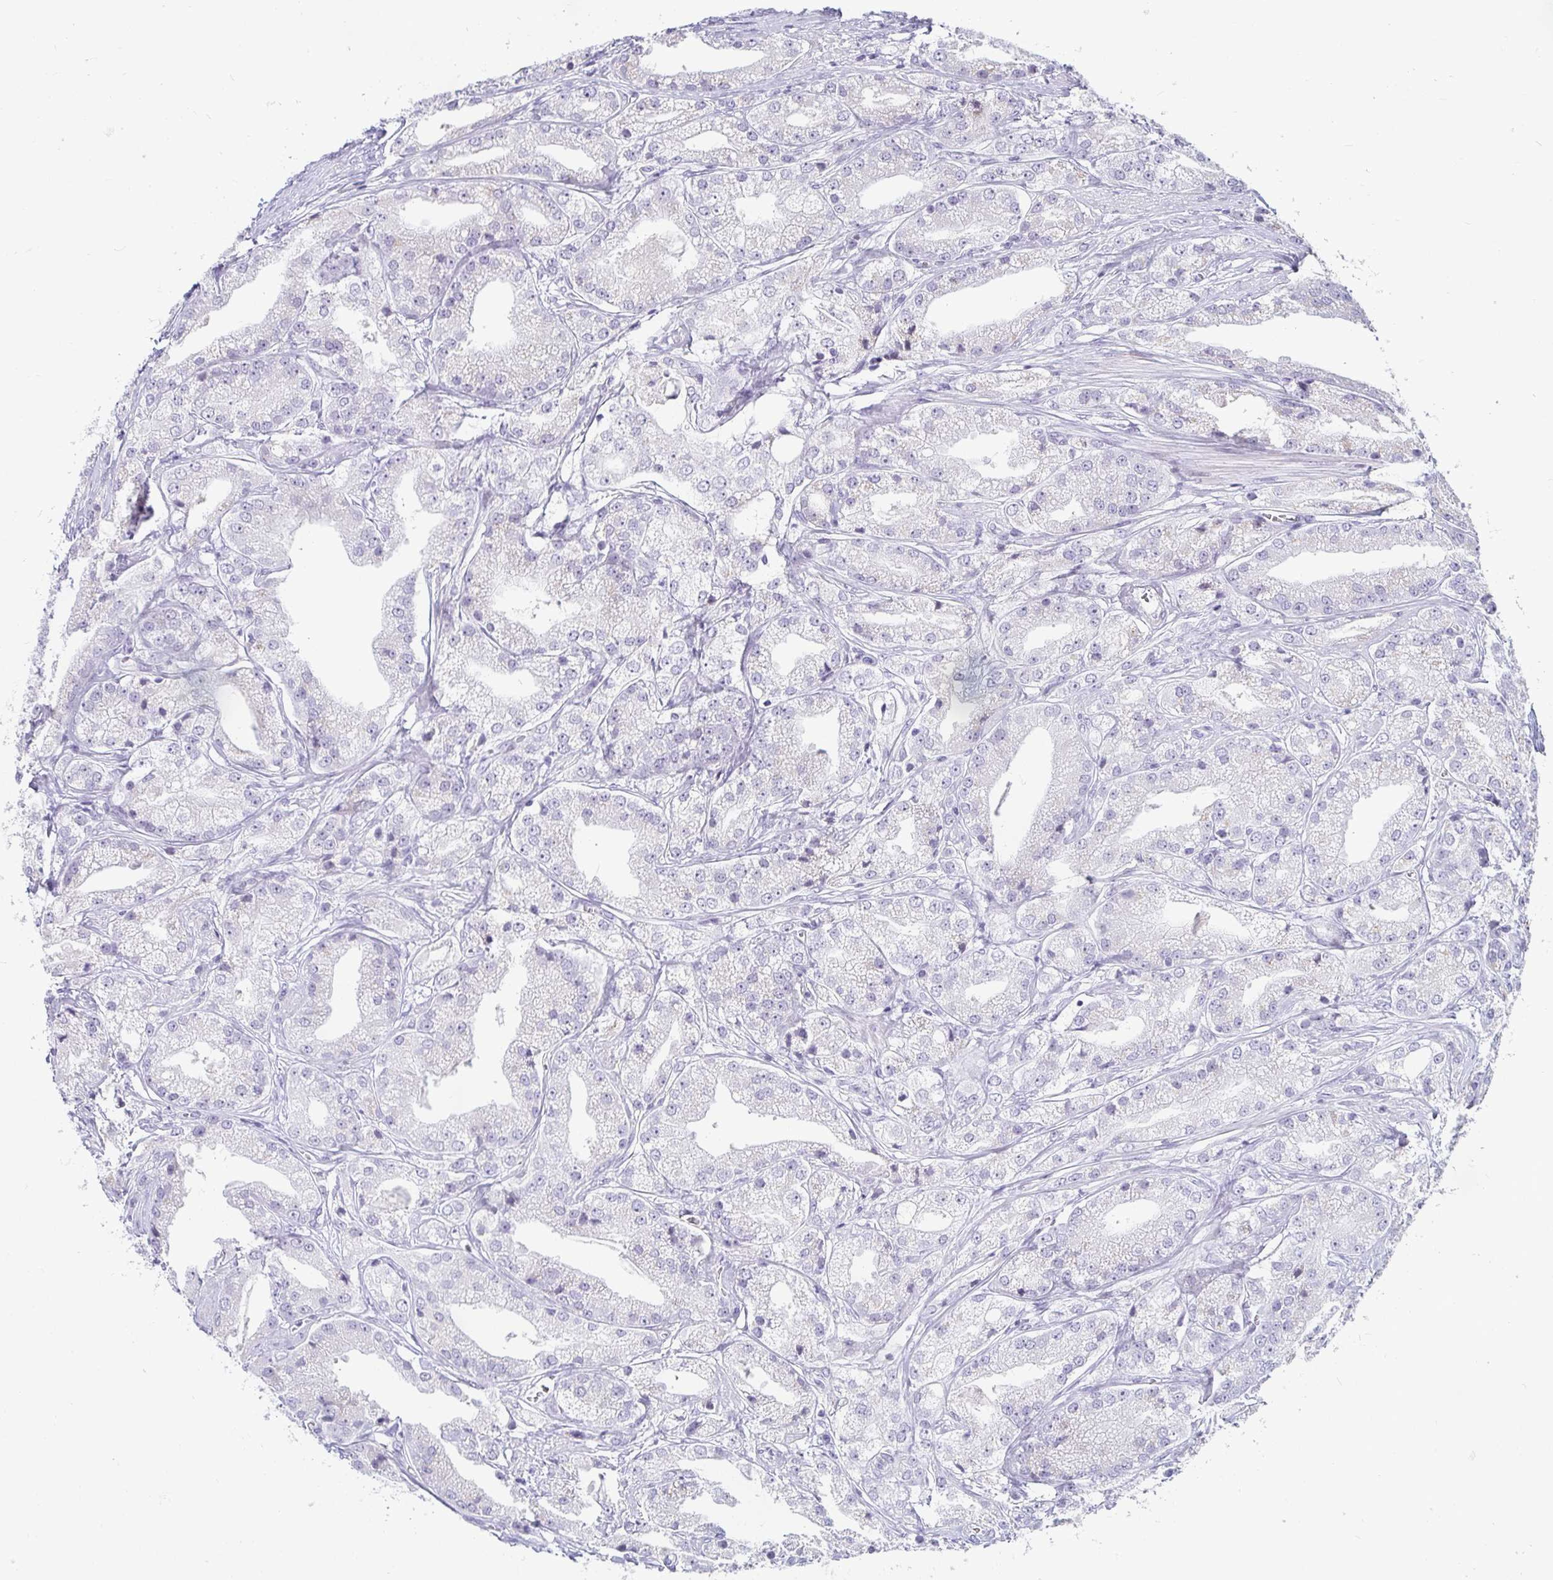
{"staining": {"intensity": "negative", "quantity": "none", "location": "none"}, "tissue": "prostate cancer", "cell_type": "Tumor cells", "image_type": "cancer", "snomed": [{"axis": "morphology", "description": "Adenocarcinoma, High grade"}, {"axis": "topography", "description": "Prostate"}], "caption": "Tumor cells show no significant protein staining in adenocarcinoma (high-grade) (prostate).", "gene": "CR2", "patient": {"sex": "male", "age": 61}}